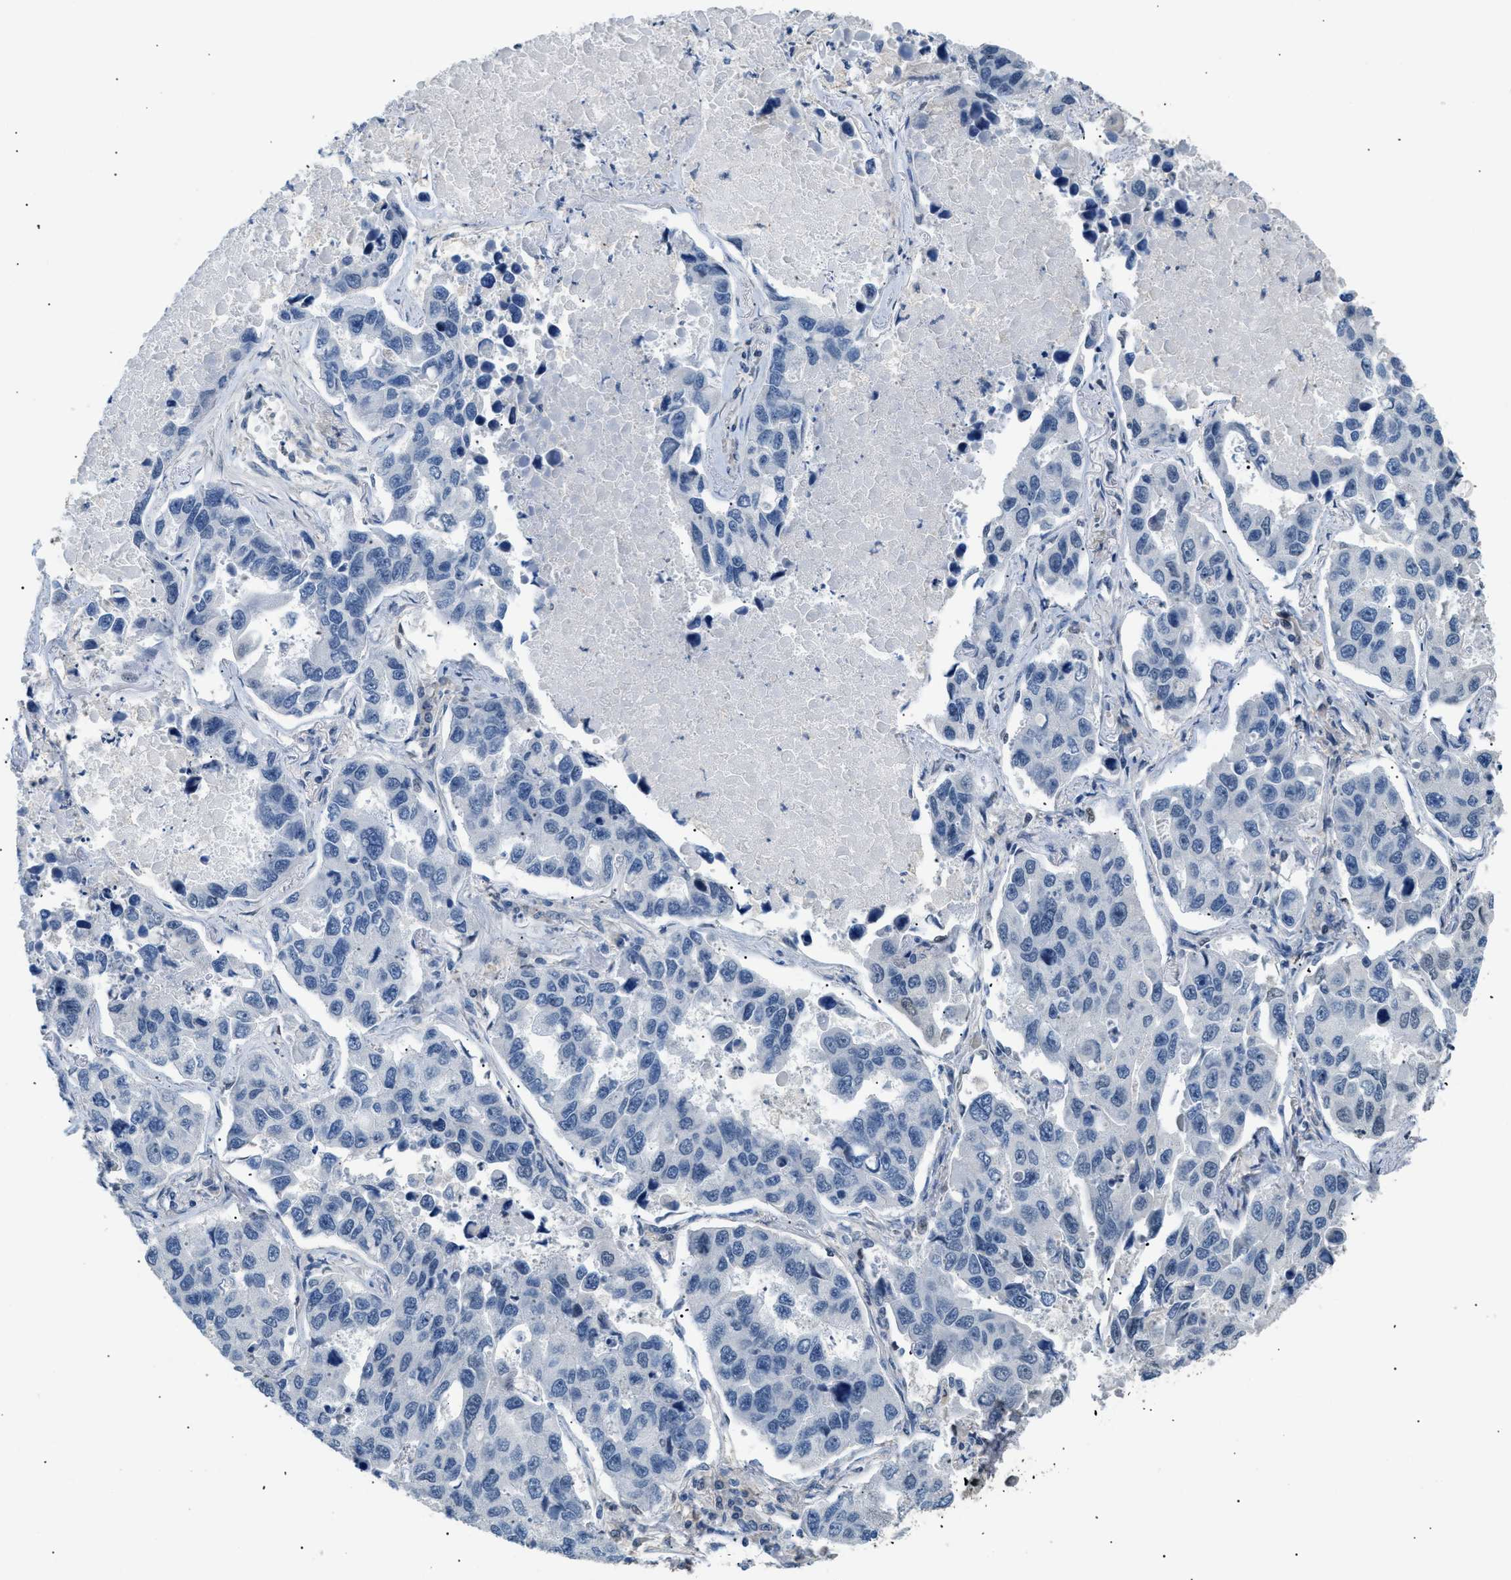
{"staining": {"intensity": "negative", "quantity": "none", "location": "none"}, "tissue": "lung cancer", "cell_type": "Tumor cells", "image_type": "cancer", "snomed": [{"axis": "morphology", "description": "Adenocarcinoma, NOS"}, {"axis": "topography", "description": "Lung"}], "caption": "Image shows no significant protein positivity in tumor cells of lung cancer.", "gene": "AKR1A1", "patient": {"sex": "male", "age": 64}}